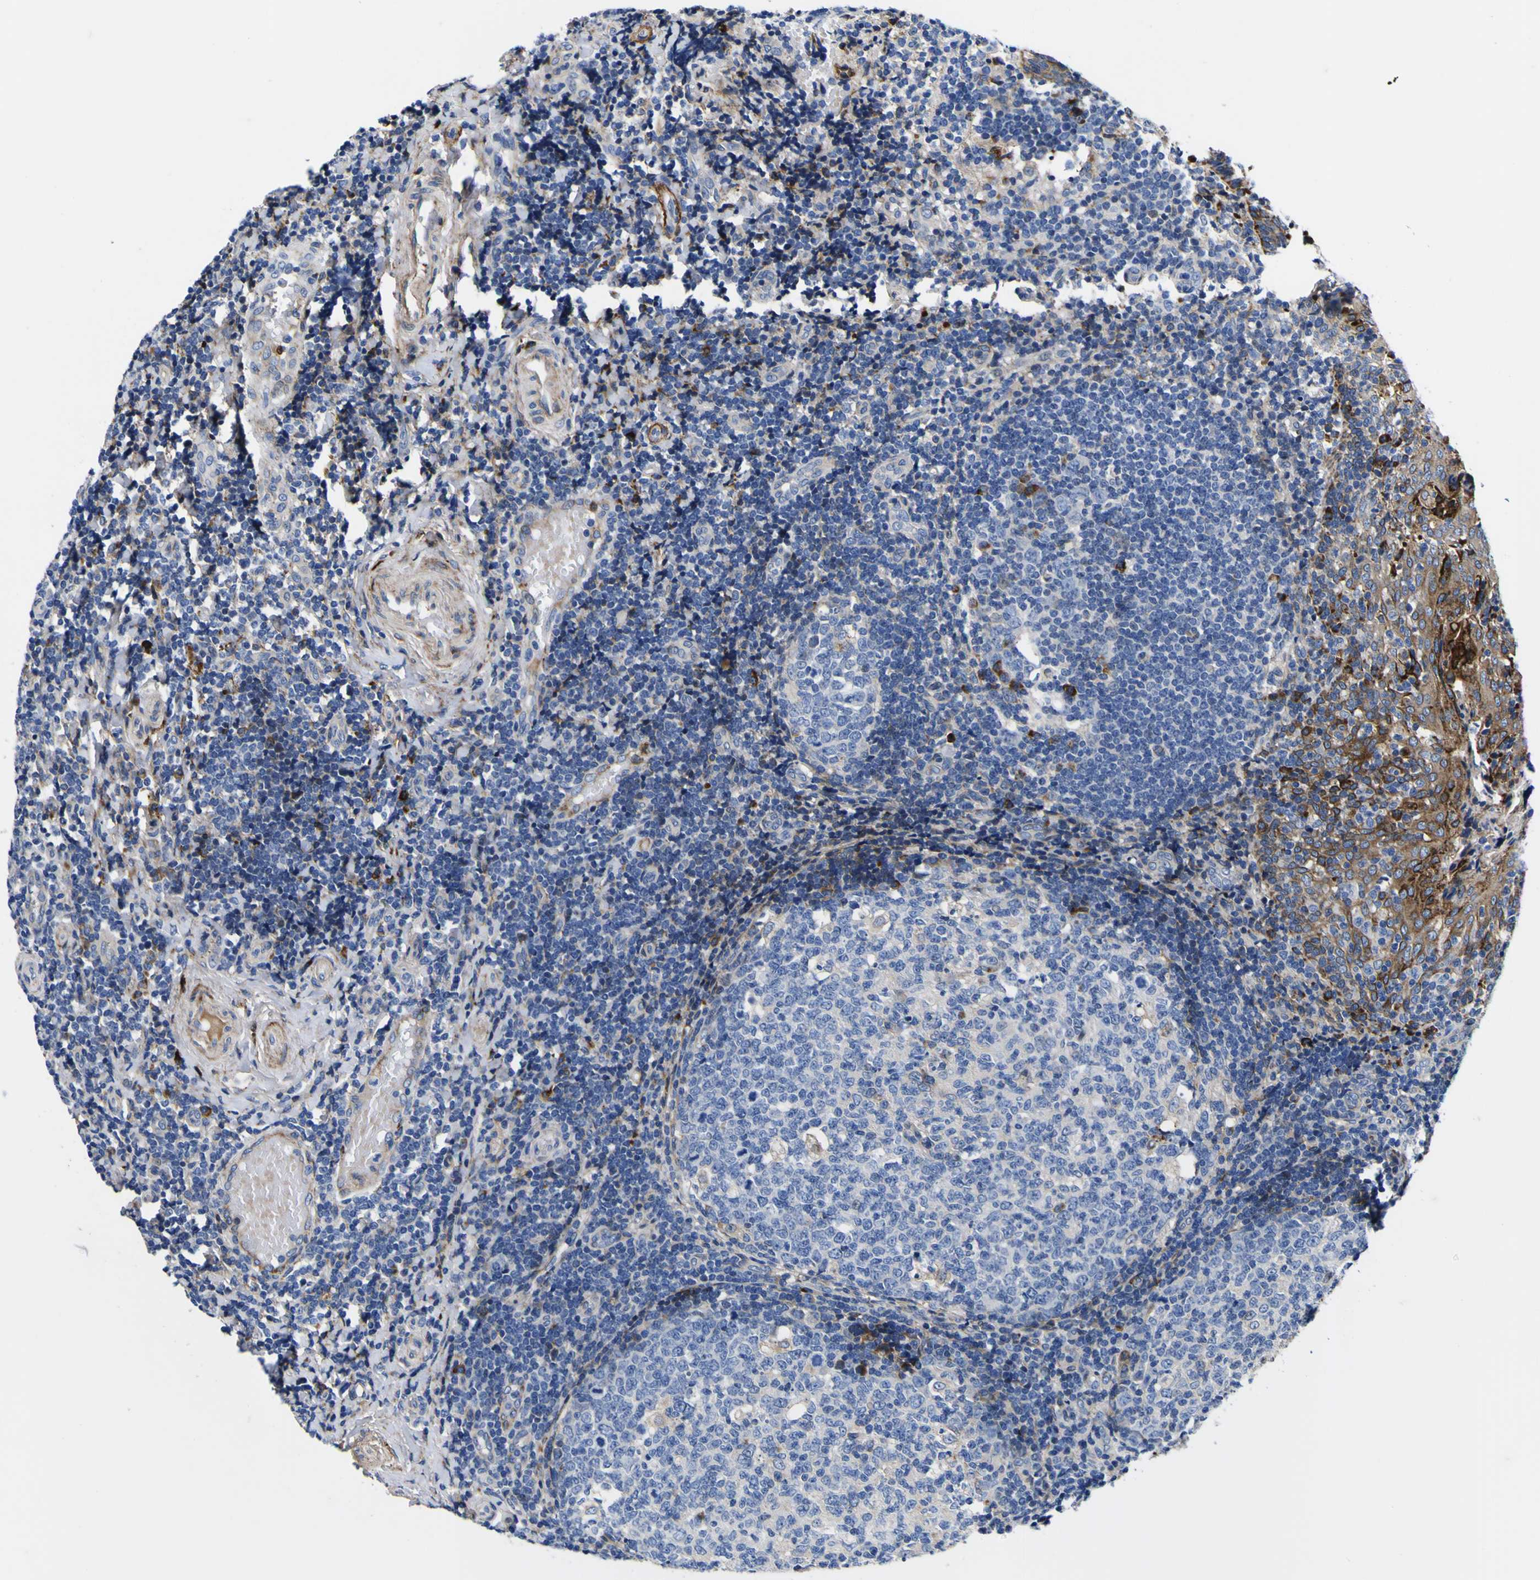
{"staining": {"intensity": "weak", "quantity": "<25%", "location": "cytoplasmic/membranous"}, "tissue": "tonsil", "cell_type": "Germinal center cells", "image_type": "normal", "snomed": [{"axis": "morphology", "description": "Normal tissue, NOS"}, {"axis": "topography", "description": "Tonsil"}], "caption": "DAB immunohistochemical staining of benign tonsil shows no significant positivity in germinal center cells. The staining was performed using DAB to visualize the protein expression in brown, while the nuclei were stained in blue with hematoxylin (Magnification: 20x).", "gene": "SCD", "patient": {"sex": "female", "age": 19}}